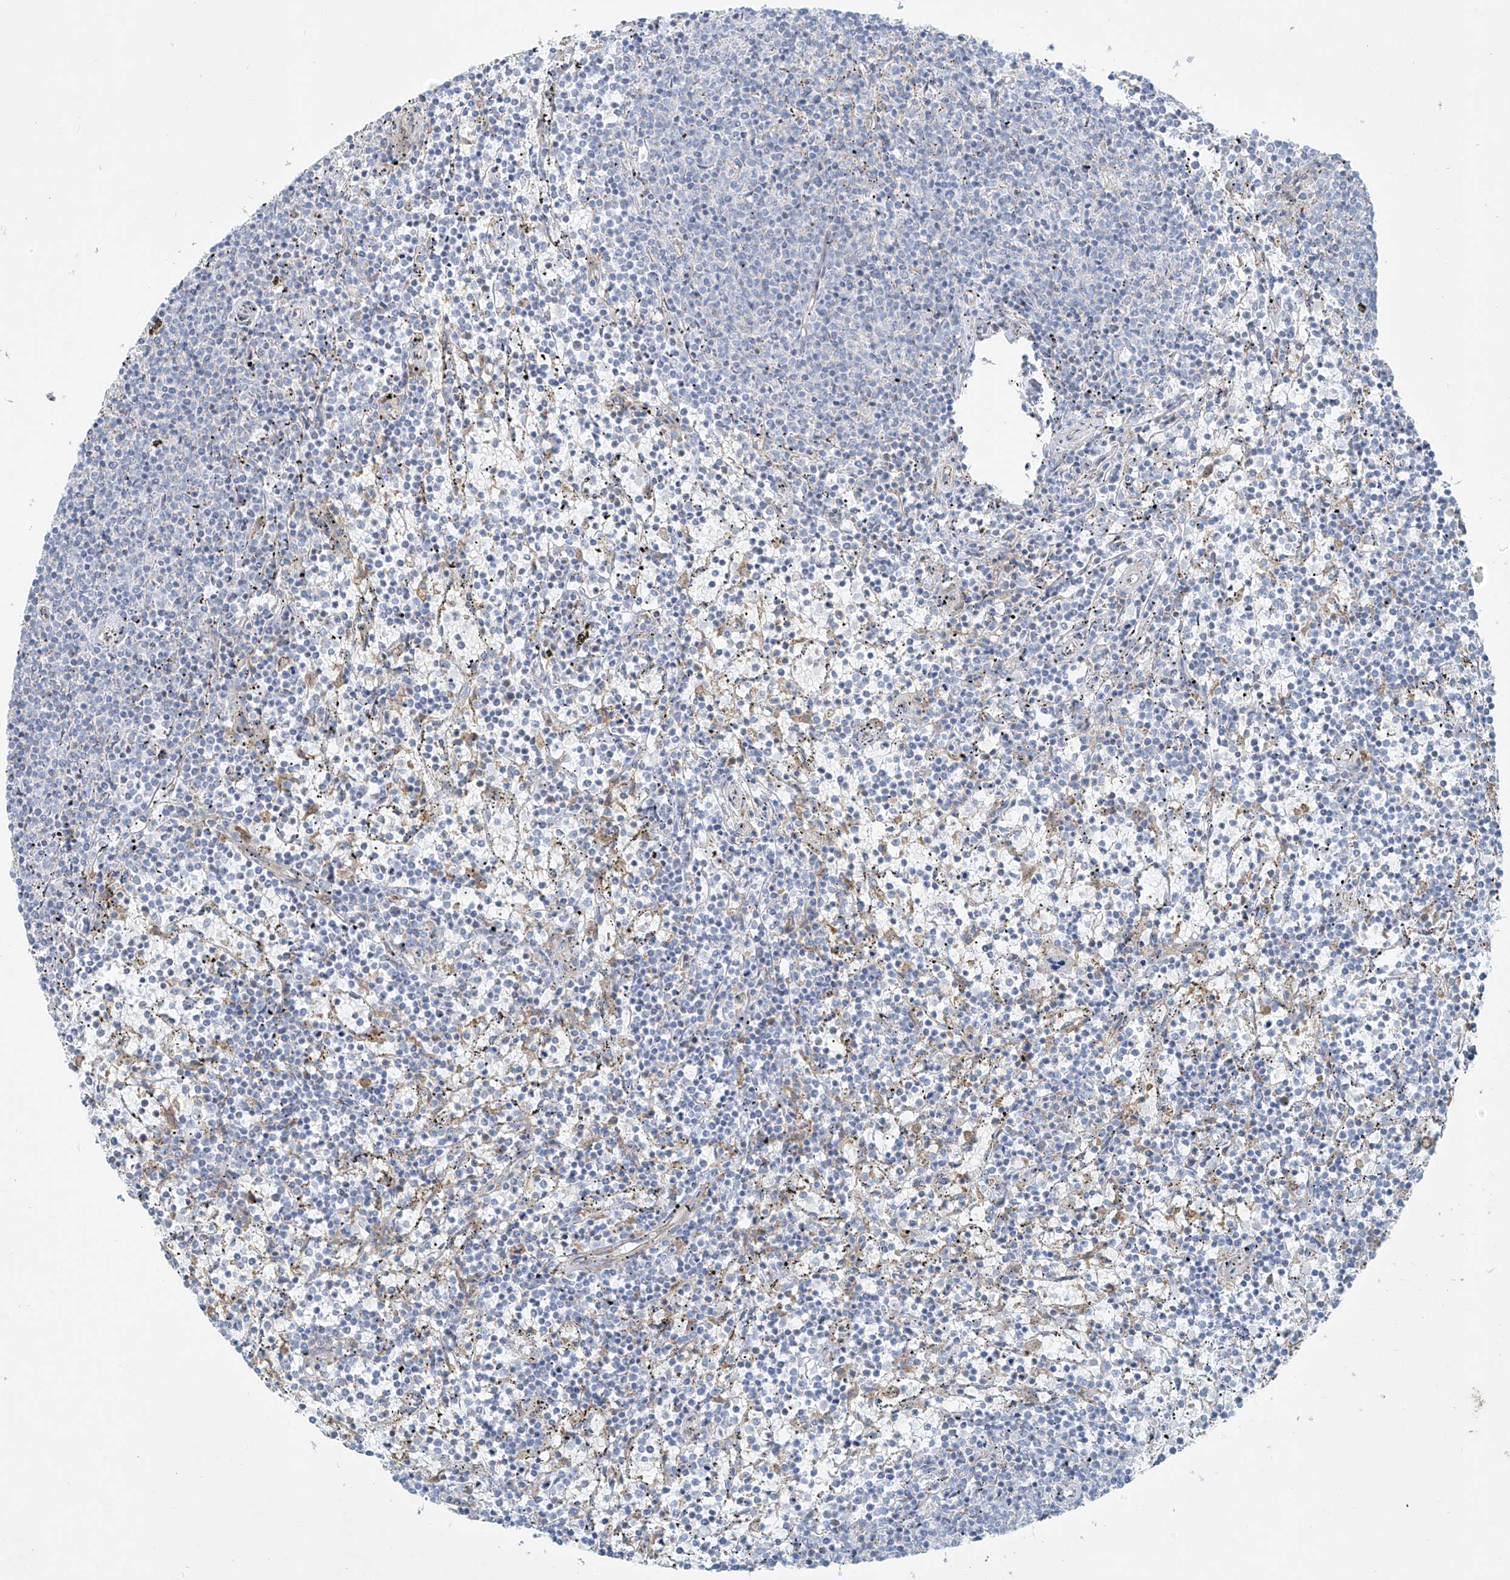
{"staining": {"intensity": "negative", "quantity": "none", "location": "none"}, "tissue": "lymphoma", "cell_type": "Tumor cells", "image_type": "cancer", "snomed": [{"axis": "morphology", "description": "Malignant lymphoma, non-Hodgkin's type, Low grade"}, {"axis": "topography", "description": "Spleen"}], "caption": "Protein analysis of malignant lymphoma, non-Hodgkin's type (low-grade) displays no significant staining in tumor cells. The staining was performed using DAB (3,3'-diaminobenzidine) to visualize the protein expression in brown, while the nuclei were stained in blue with hematoxylin (Magnification: 20x).", "gene": "VAMP5", "patient": {"sex": "female", "age": 50}}